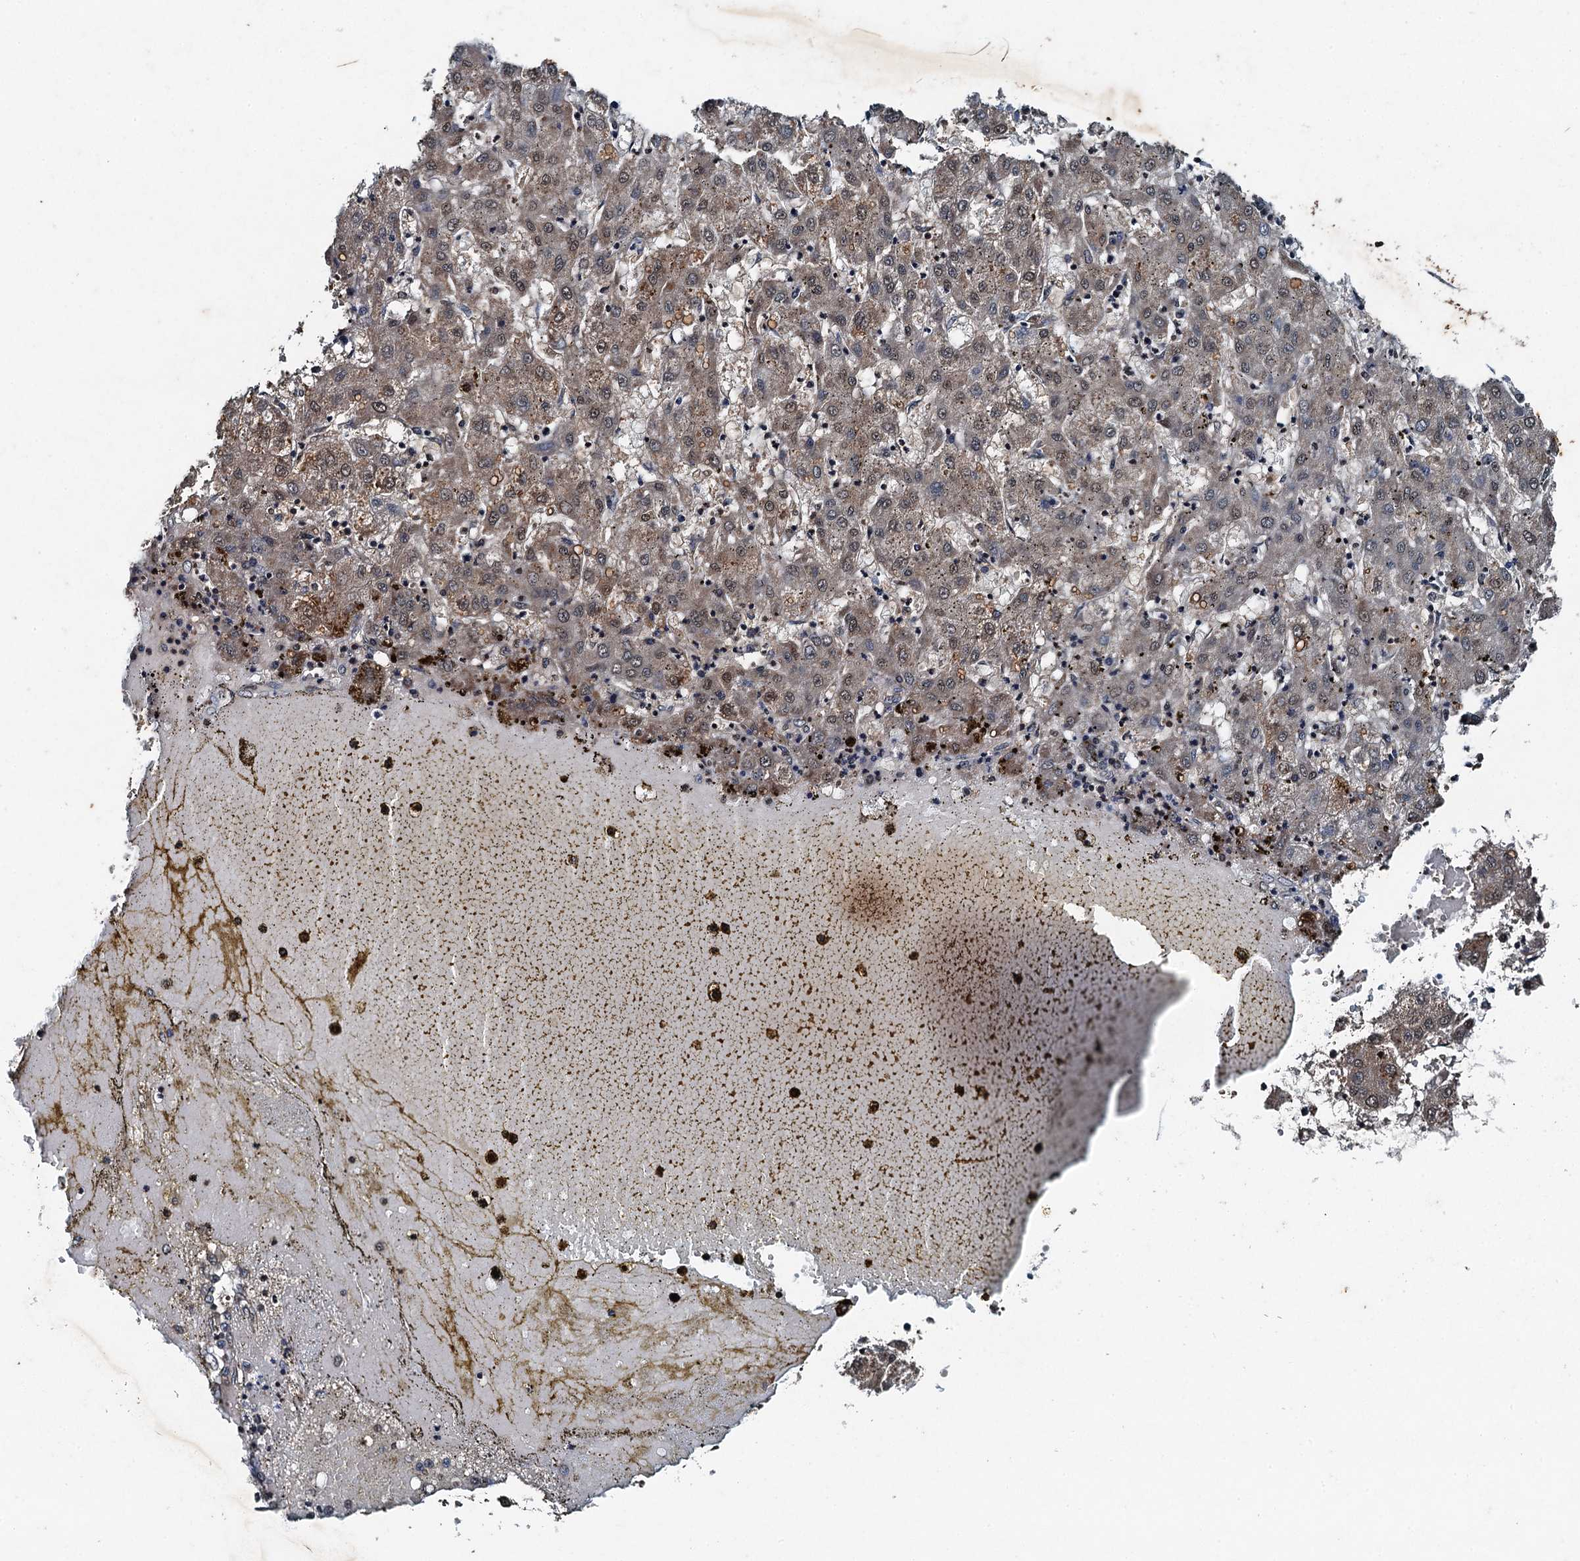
{"staining": {"intensity": "weak", "quantity": "<25%", "location": "cytoplasmic/membranous,nuclear"}, "tissue": "liver cancer", "cell_type": "Tumor cells", "image_type": "cancer", "snomed": [{"axis": "morphology", "description": "Carcinoma, Hepatocellular, NOS"}, {"axis": "topography", "description": "Liver"}], "caption": "DAB (3,3'-diaminobenzidine) immunohistochemical staining of human liver hepatocellular carcinoma shows no significant positivity in tumor cells.", "gene": "TCTN1", "patient": {"sex": "male", "age": 72}}